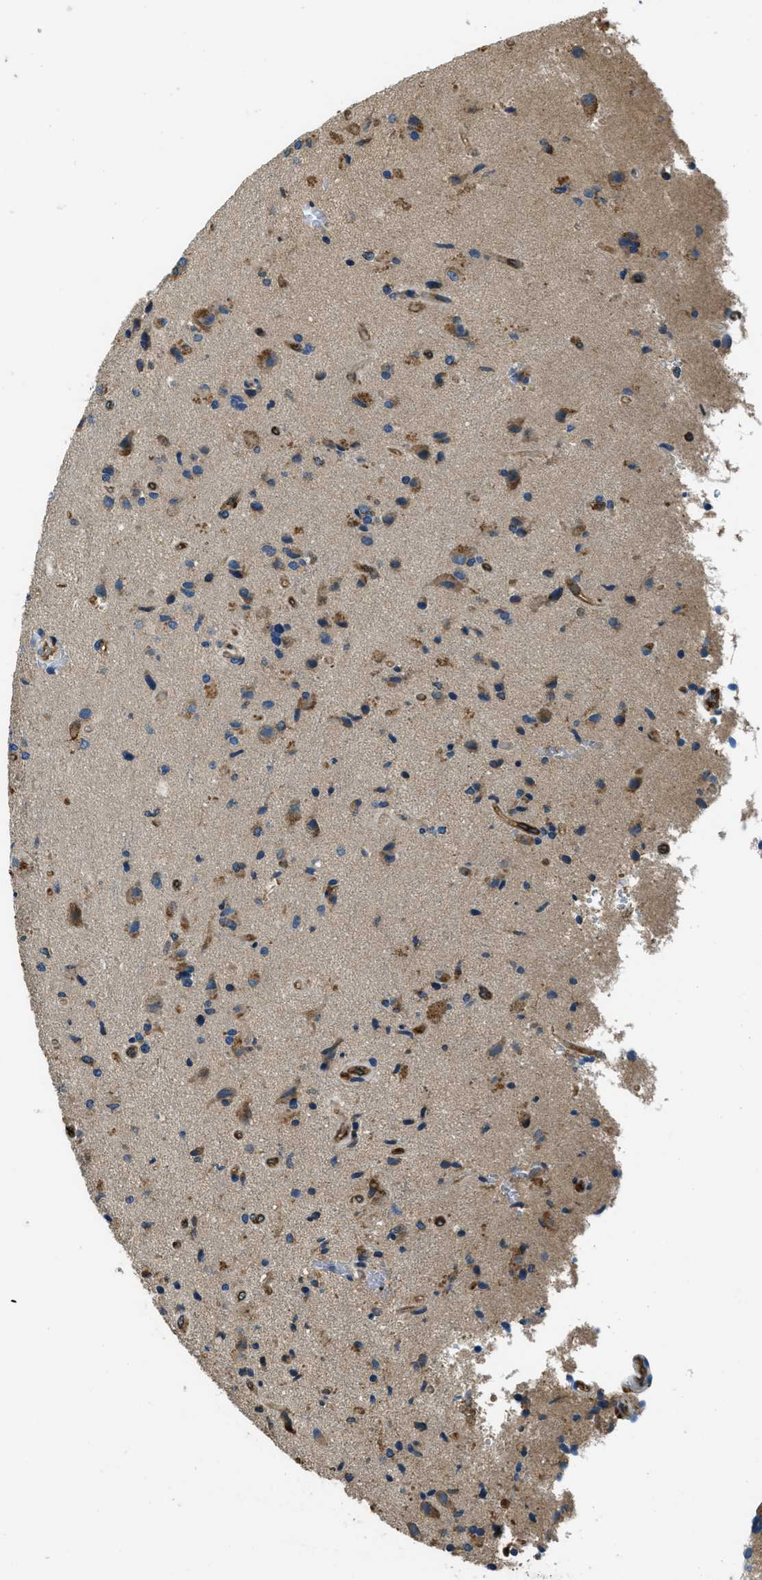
{"staining": {"intensity": "weak", "quantity": "25%-75%", "location": "cytoplasmic/membranous"}, "tissue": "glioma", "cell_type": "Tumor cells", "image_type": "cancer", "snomed": [{"axis": "morphology", "description": "Glioma, malignant, High grade"}, {"axis": "topography", "description": "Brain"}], "caption": "Immunohistochemistry (IHC) staining of glioma, which reveals low levels of weak cytoplasmic/membranous staining in about 25%-75% of tumor cells indicating weak cytoplasmic/membranous protein staining. The staining was performed using DAB (brown) for protein detection and nuclei were counterstained in hematoxylin (blue).", "gene": "GIMAP8", "patient": {"sex": "male", "age": 72}}